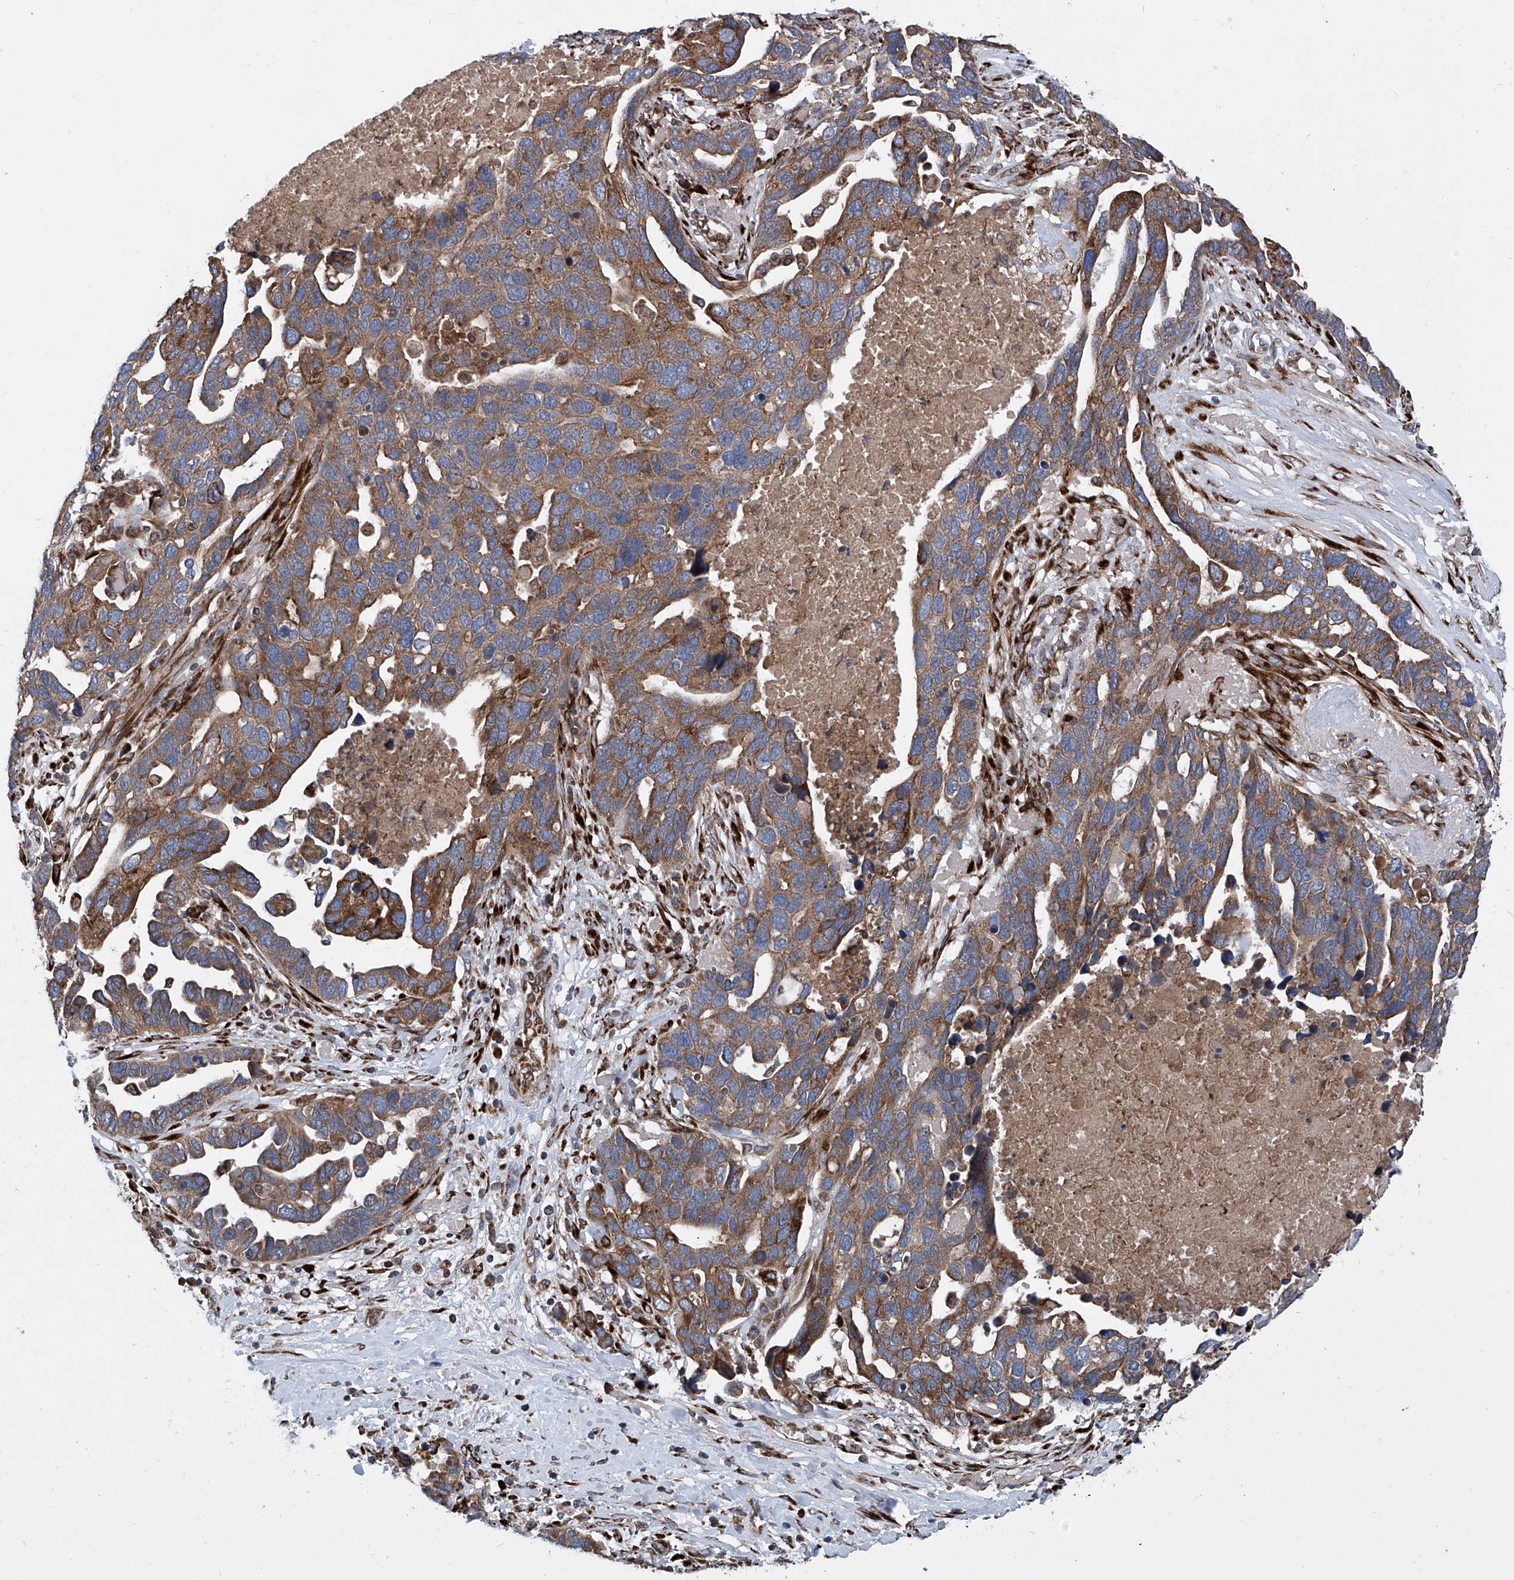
{"staining": {"intensity": "moderate", "quantity": ">75%", "location": "cytoplasmic/membranous"}, "tissue": "ovarian cancer", "cell_type": "Tumor cells", "image_type": "cancer", "snomed": [{"axis": "morphology", "description": "Cystadenocarcinoma, serous, NOS"}, {"axis": "topography", "description": "Ovary"}], "caption": "A brown stain labels moderate cytoplasmic/membranous staining of a protein in human ovarian cancer tumor cells. Using DAB (3,3'-diaminobenzidine) (brown) and hematoxylin (blue) stains, captured at high magnification using brightfield microscopy.", "gene": "ASCC3", "patient": {"sex": "female", "age": 54}}